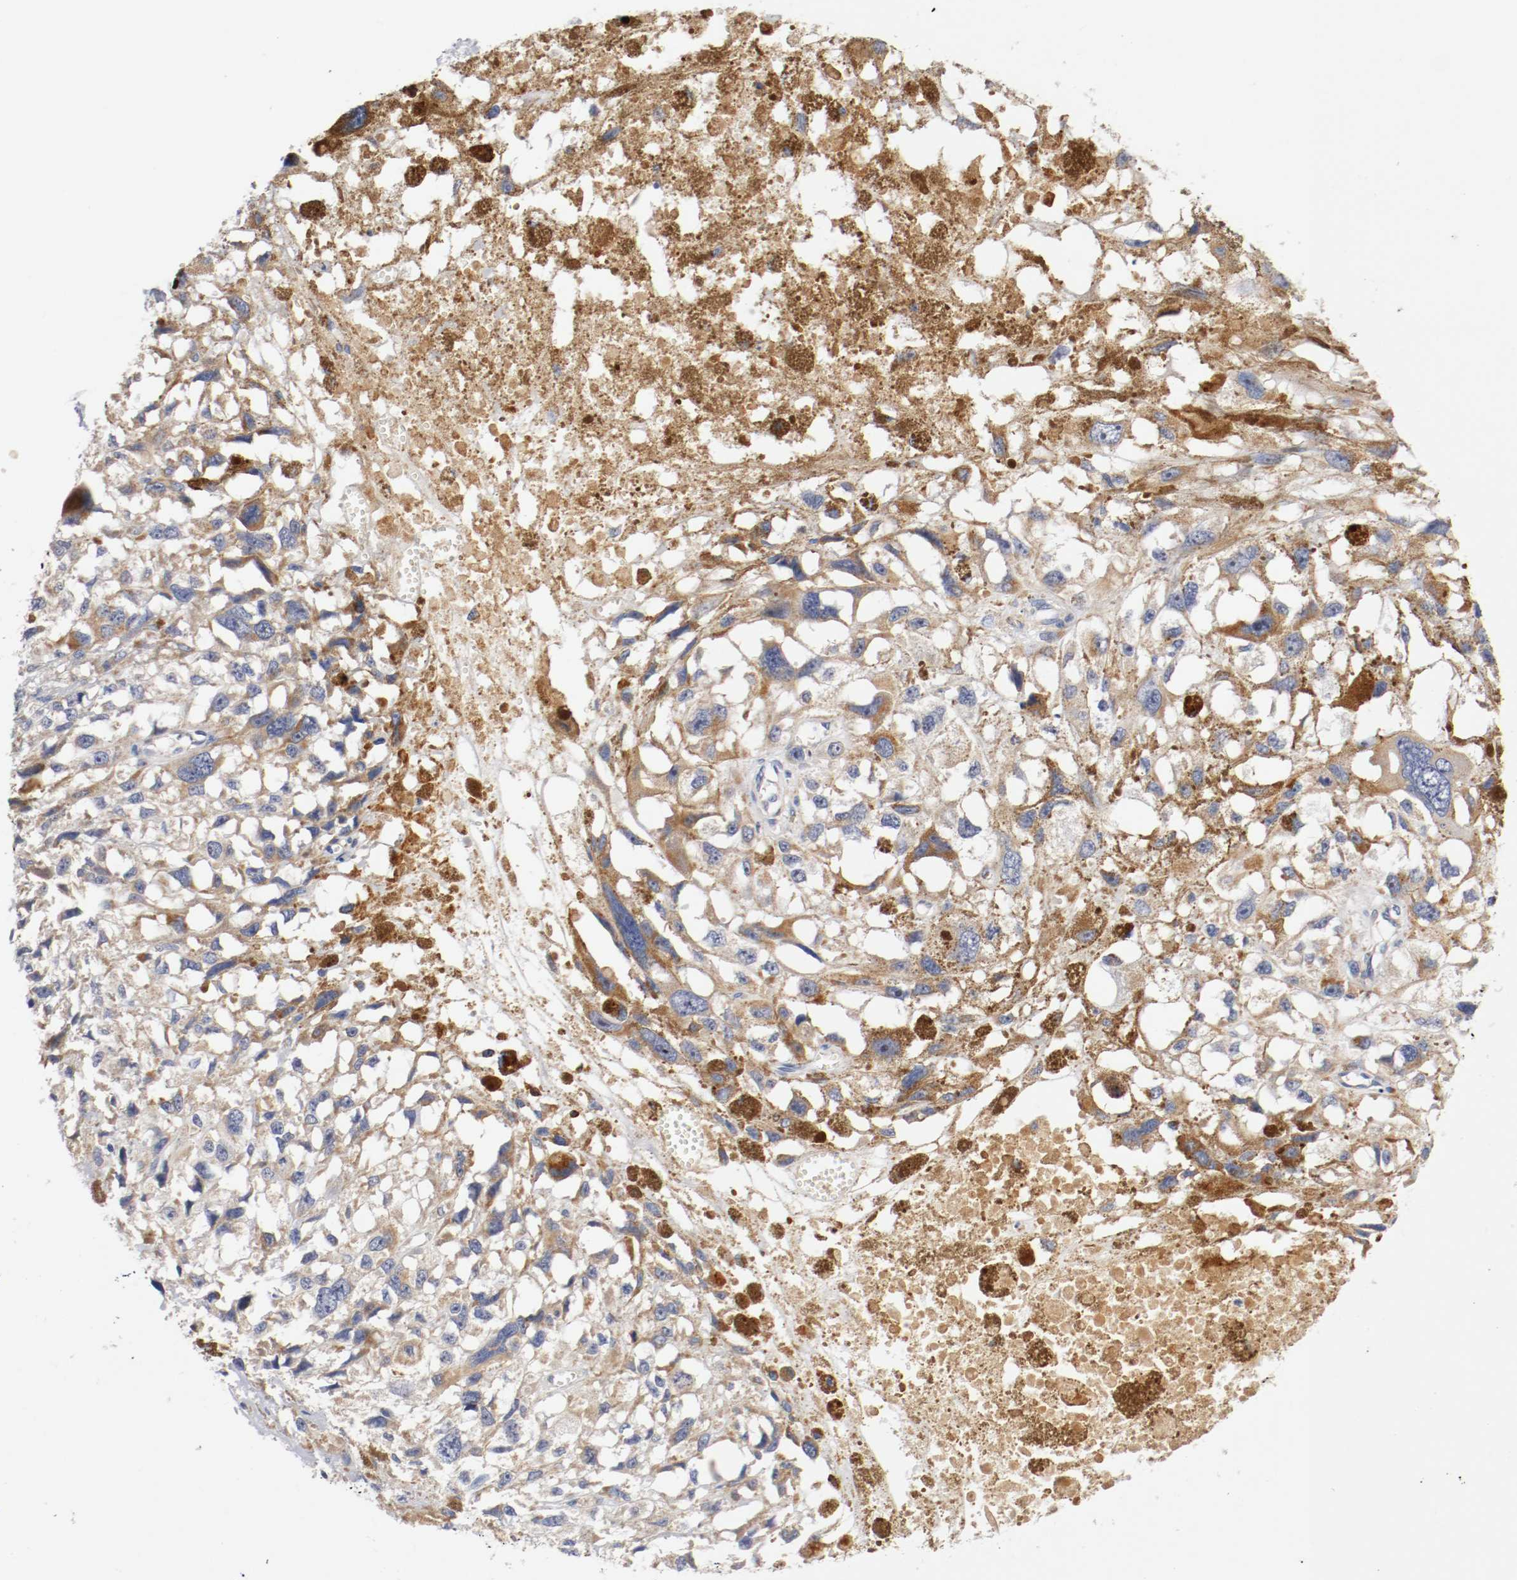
{"staining": {"intensity": "strong", "quantity": "25%-75%", "location": "cytoplasmic/membranous"}, "tissue": "melanoma", "cell_type": "Tumor cells", "image_type": "cancer", "snomed": [{"axis": "morphology", "description": "Malignant melanoma, Metastatic site"}, {"axis": "topography", "description": "Lymph node"}], "caption": "IHC photomicrograph of neoplastic tissue: malignant melanoma (metastatic site) stained using immunohistochemistry demonstrates high levels of strong protein expression localized specifically in the cytoplasmic/membranous of tumor cells, appearing as a cytoplasmic/membranous brown color.", "gene": "PCSK6", "patient": {"sex": "male", "age": 59}}